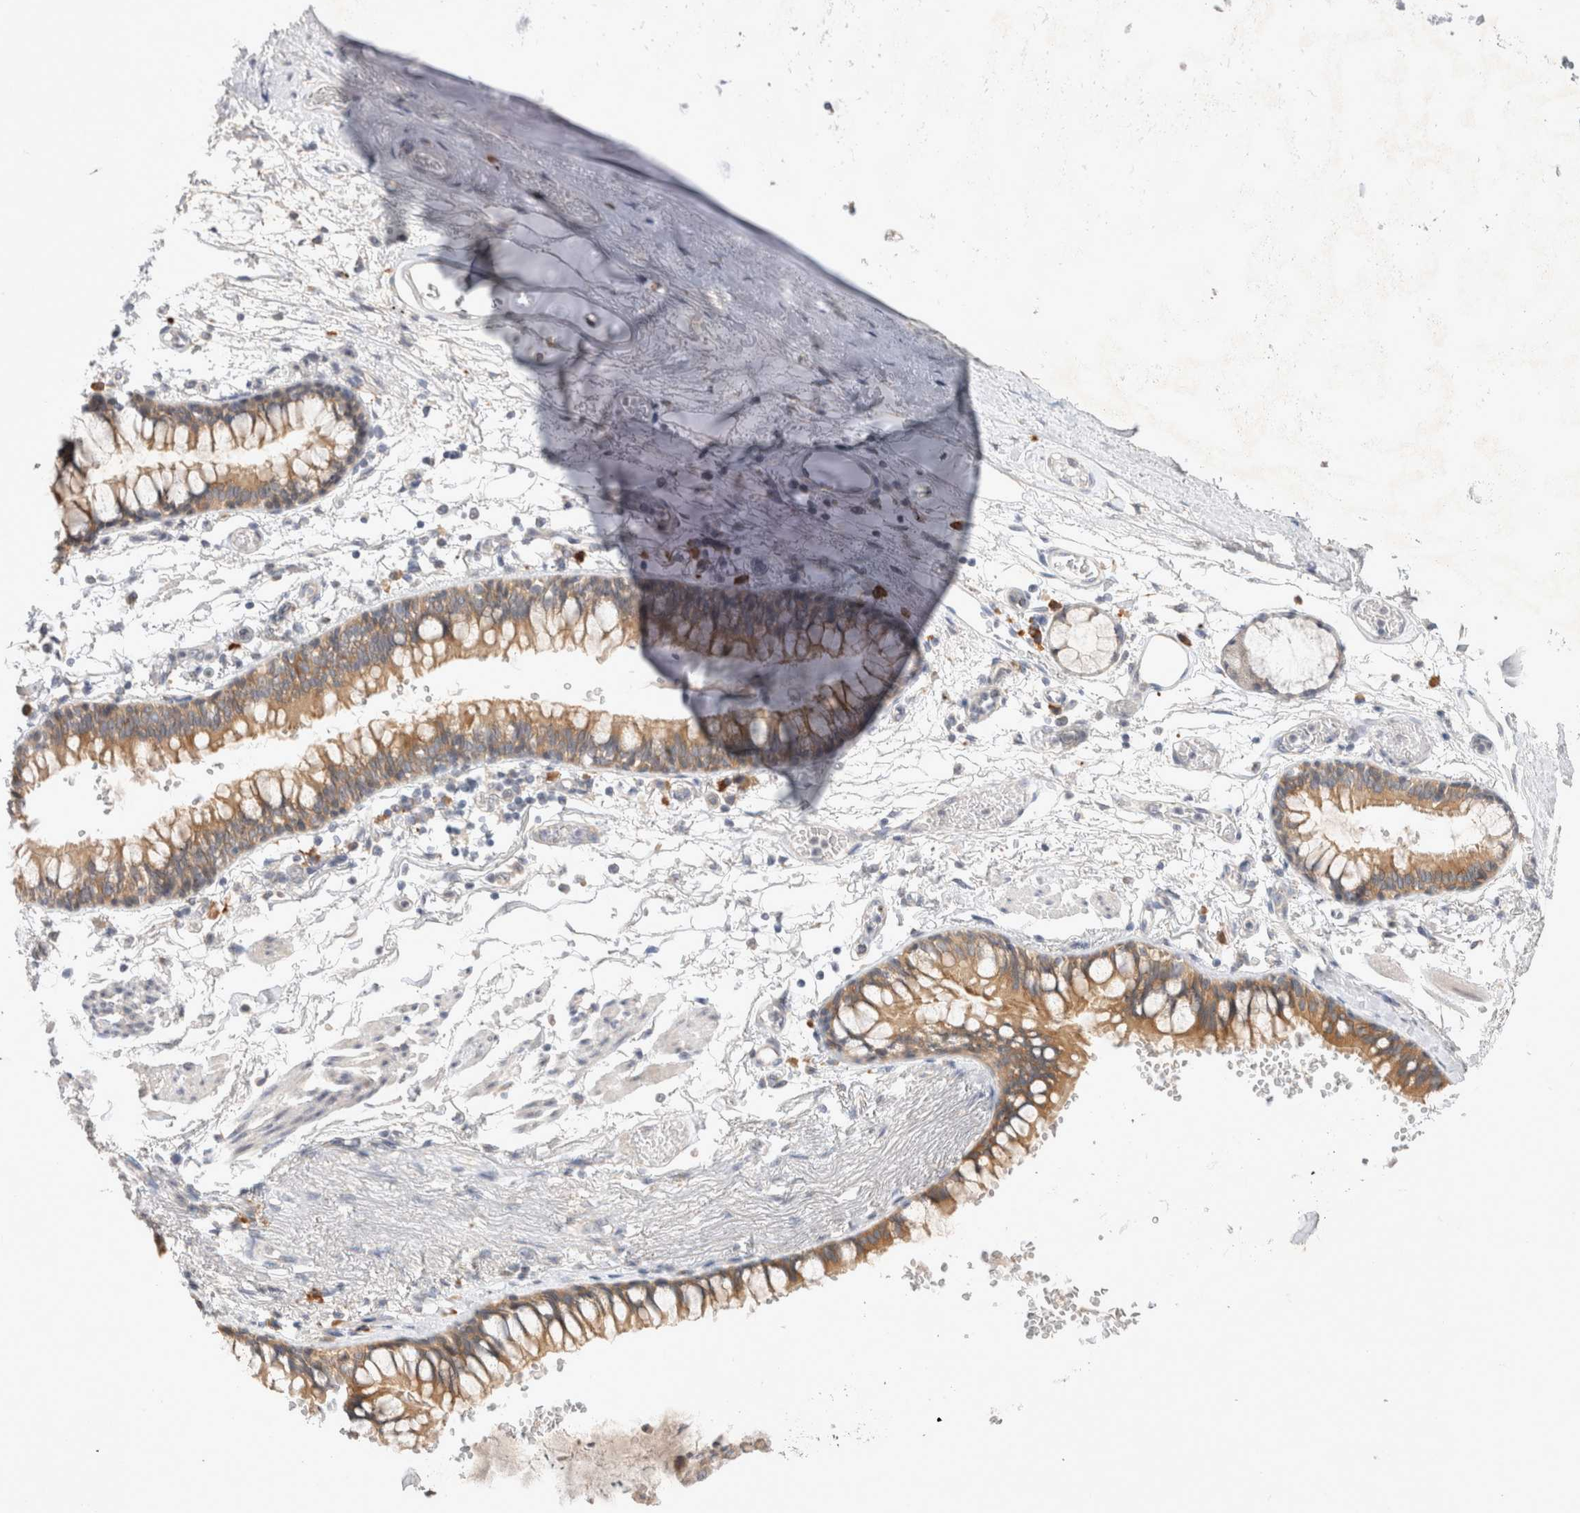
{"staining": {"intensity": "negative", "quantity": "none", "location": "none"}, "tissue": "adipose tissue", "cell_type": "Adipocytes", "image_type": "normal", "snomed": [{"axis": "morphology", "description": "Normal tissue, NOS"}, {"axis": "topography", "description": "Cartilage tissue"}, {"axis": "topography", "description": "Bronchus"}], "caption": "A micrograph of human adipose tissue is negative for staining in adipocytes. (DAB (3,3'-diaminobenzidine) immunohistochemistry visualized using brightfield microscopy, high magnification).", "gene": "NEDD4L", "patient": {"sex": "female", "age": 73}}